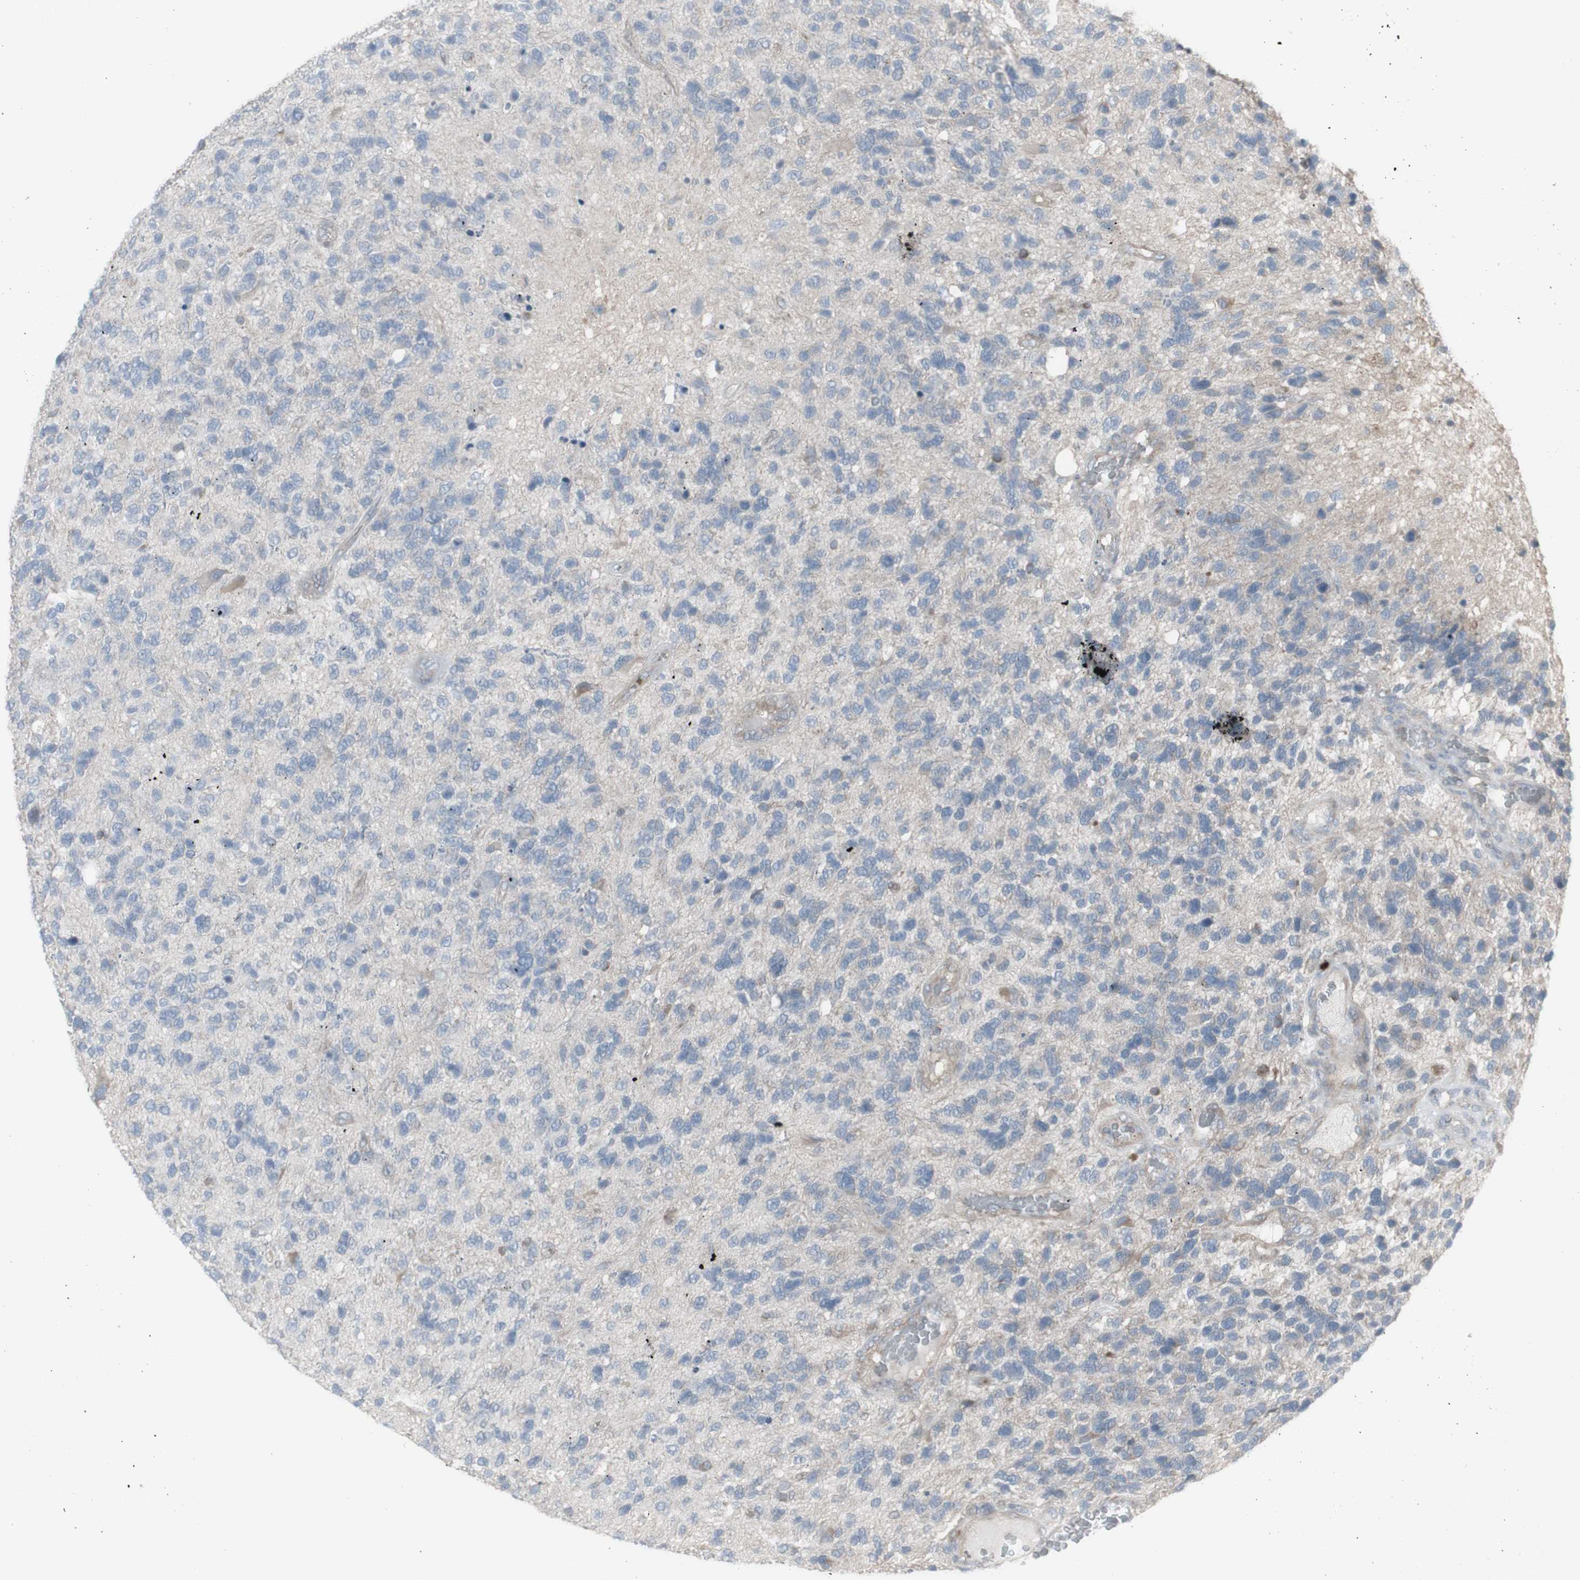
{"staining": {"intensity": "negative", "quantity": "none", "location": "none"}, "tissue": "glioma", "cell_type": "Tumor cells", "image_type": "cancer", "snomed": [{"axis": "morphology", "description": "Glioma, malignant, High grade"}, {"axis": "topography", "description": "Brain"}], "caption": "The IHC photomicrograph has no significant staining in tumor cells of malignant high-grade glioma tissue. The staining is performed using DAB brown chromogen with nuclei counter-stained in using hematoxylin.", "gene": "GALNT6", "patient": {"sex": "female", "age": 58}}